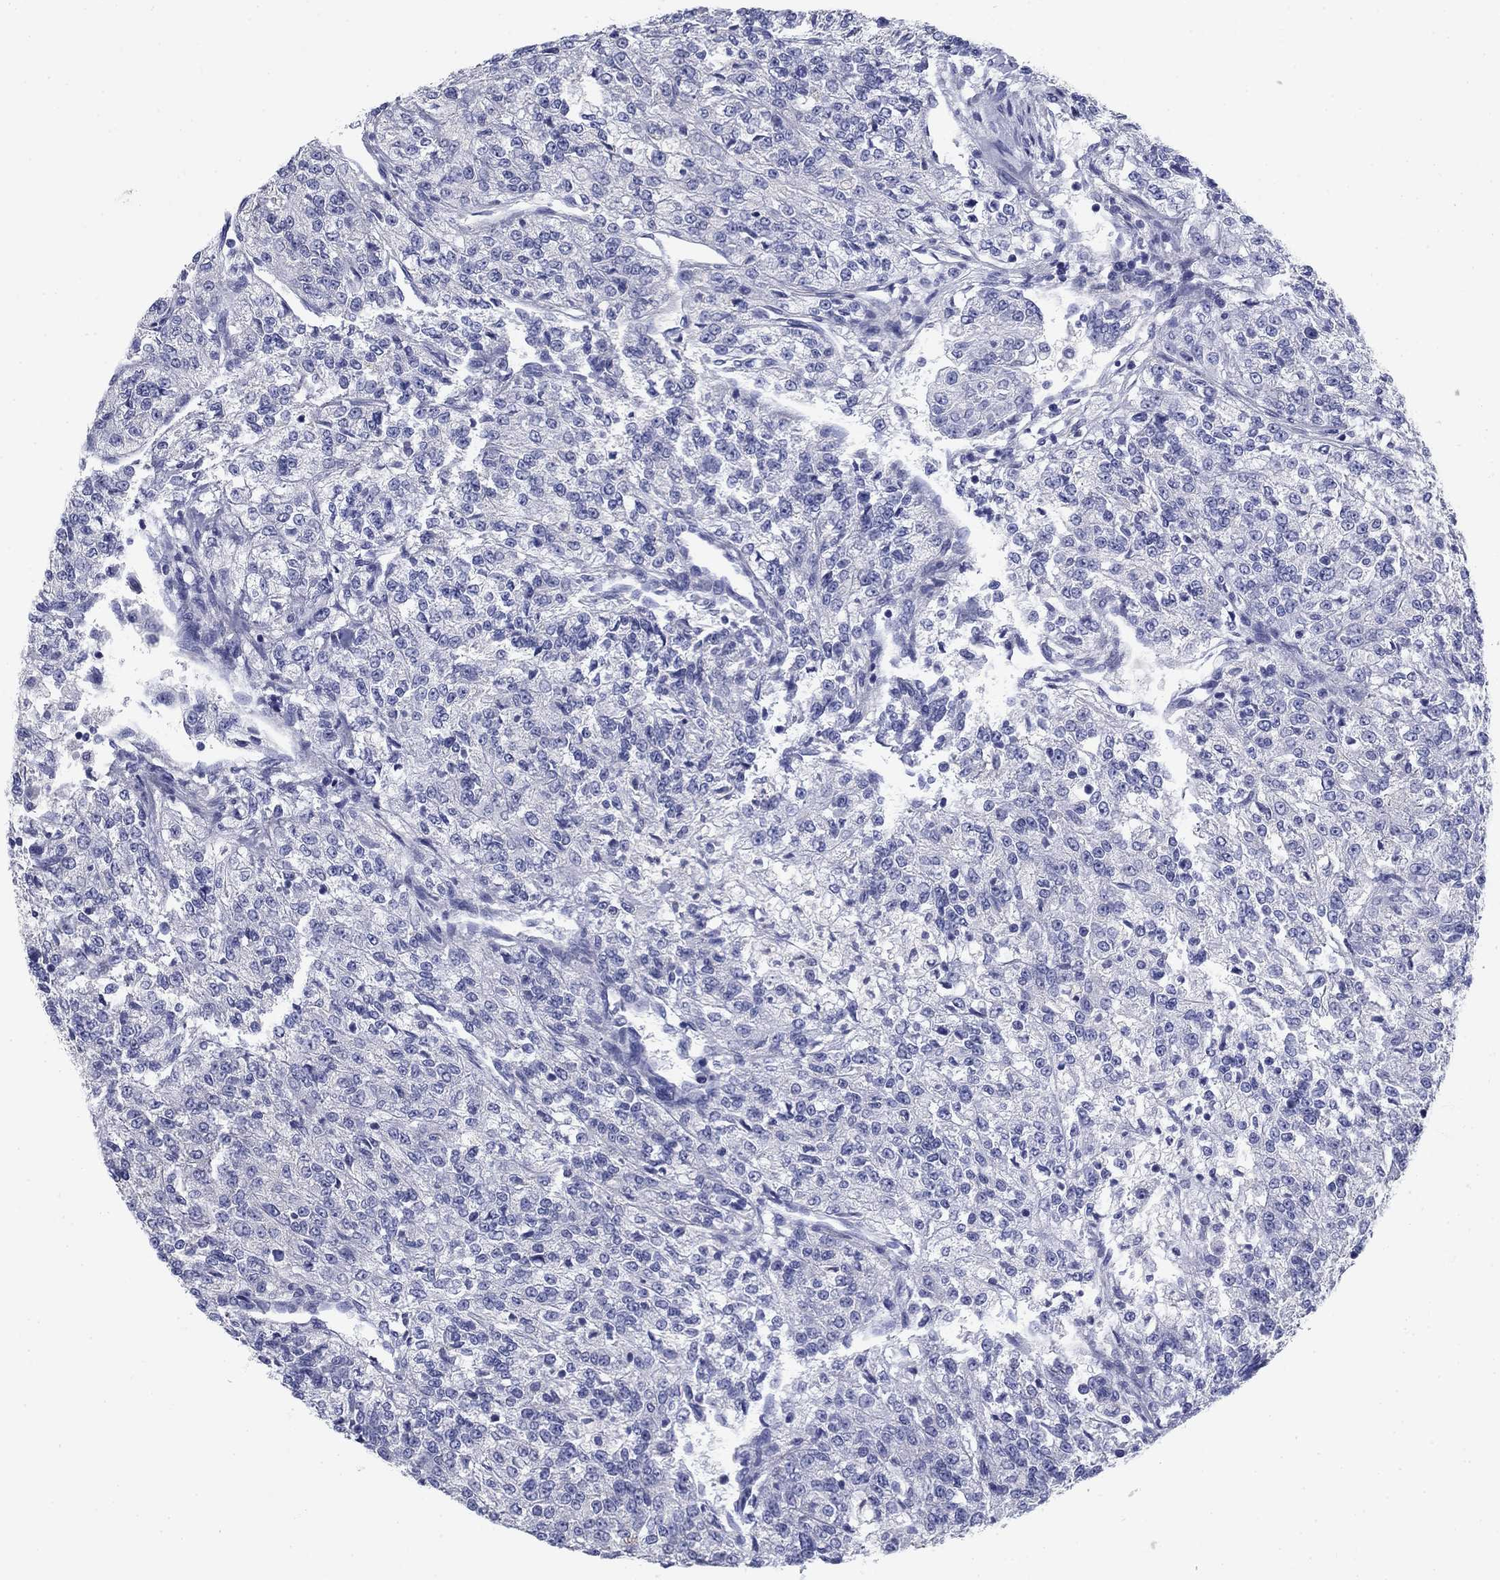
{"staining": {"intensity": "negative", "quantity": "none", "location": "none"}, "tissue": "renal cancer", "cell_type": "Tumor cells", "image_type": "cancer", "snomed": [{"axis": "morphology", "description": "Adenocarcinoma, NOS"}, {"axis": "topography", "description": "Kidney"}], "caption": "Image shows no protein positivity in tumor cells of renal adenocarcinoma tissue. (IHC, brightfield microscopy, high magnification).", "gene": "PRKCG", "patient": {"sex": "female", "age": 63}}